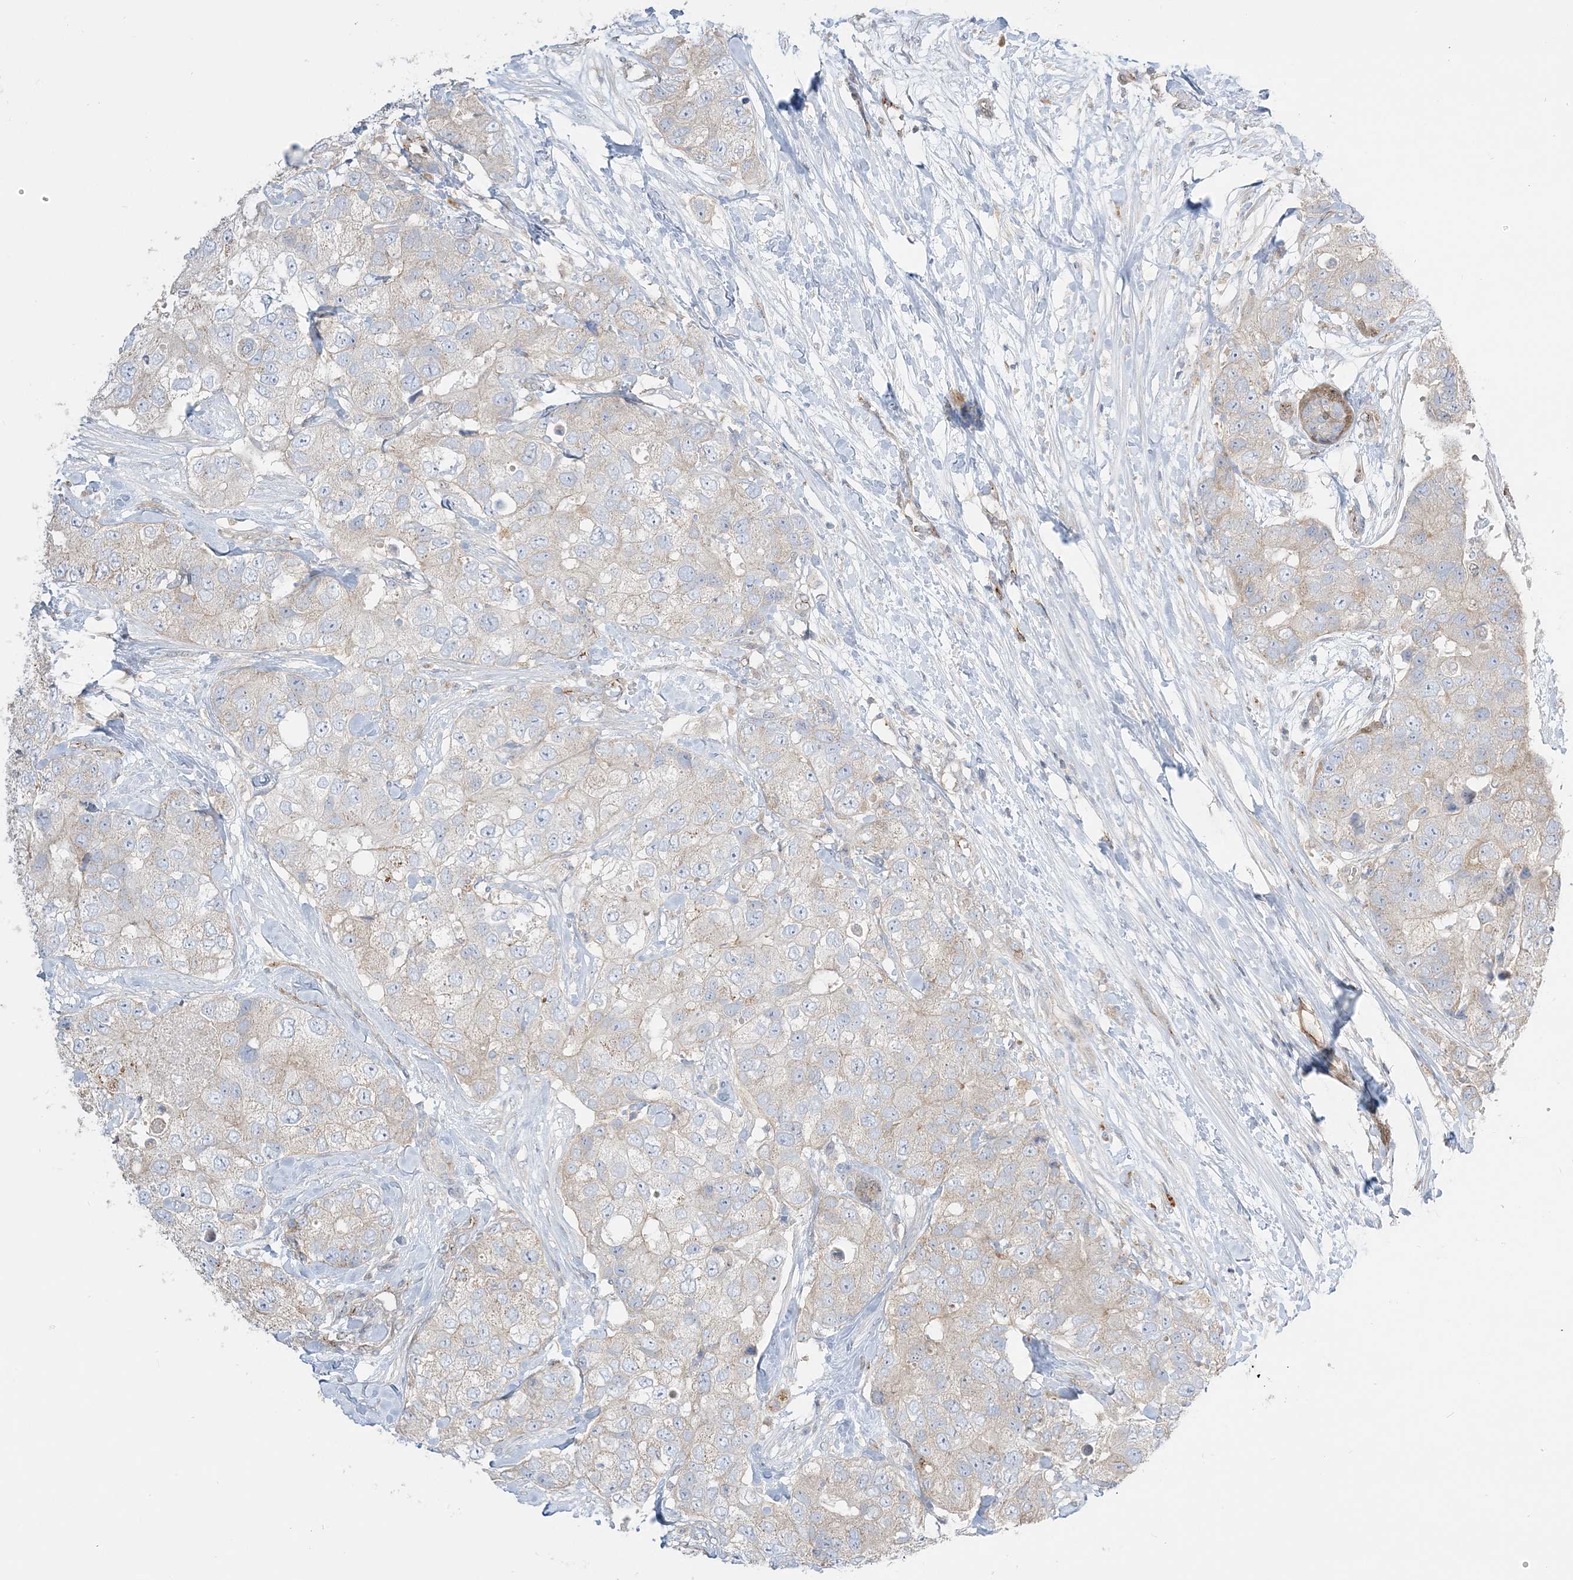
{"staining": {"intensity": "negative", "quantity": "none", "location": "none"}, "tissue": "breast cancer", "cell_type": "Tumor cells", "image_type": "cancer", "snomed": [{"axis": "morphology", "description": "Duct carcinoma"}, {"axis": "topography", "description": "Breast"}], "caption": "A high-resolution photomicrograph shows immunohistochemistry (IHC) staining of intraductal carcinoma (breast), which exhibits no significant expression in tumor cells. (IHC, brightfield microscopy, high magnification).", "gene": "INPP1", "patient": {"sex": "female", "age": 62}}